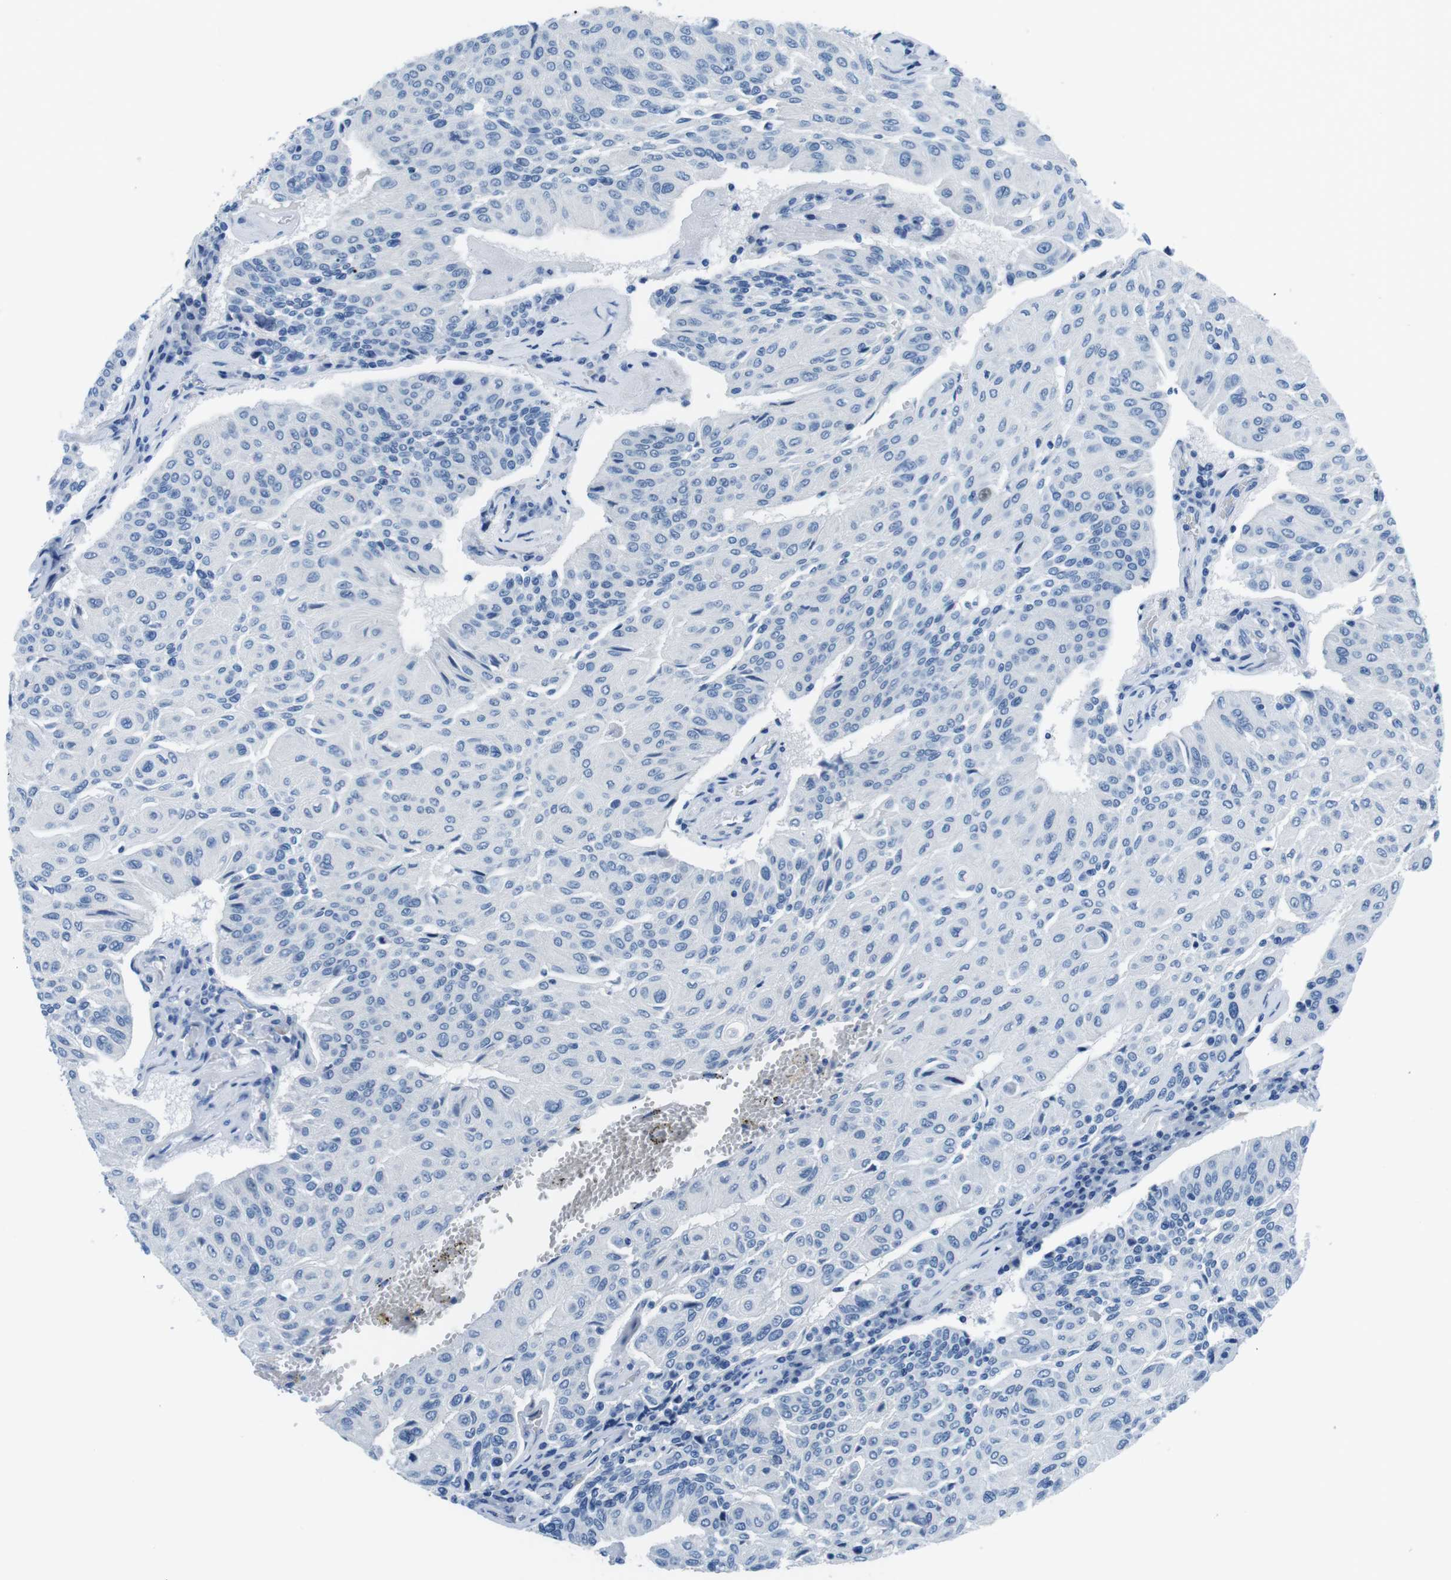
{"staining": {"intensity": "negative", "quantity": "none", "location": "none"}, "tissue": "urothelial cancer", "cell_type": "Tumor cells", "image_type": "cancer", "snomed": [{"axis": "morphology", "description": "Urothelial carcinoma, High grade"}, {"axis": "topography", "description": "Urinary bladder"}], "caption": "DAB immunohistochemical staining of urothelial carcinoma (high-grade) reveals no significant expression in tumor cells.", "gene": "MUC2", "patient": {"sex": "male", "age": 66}}